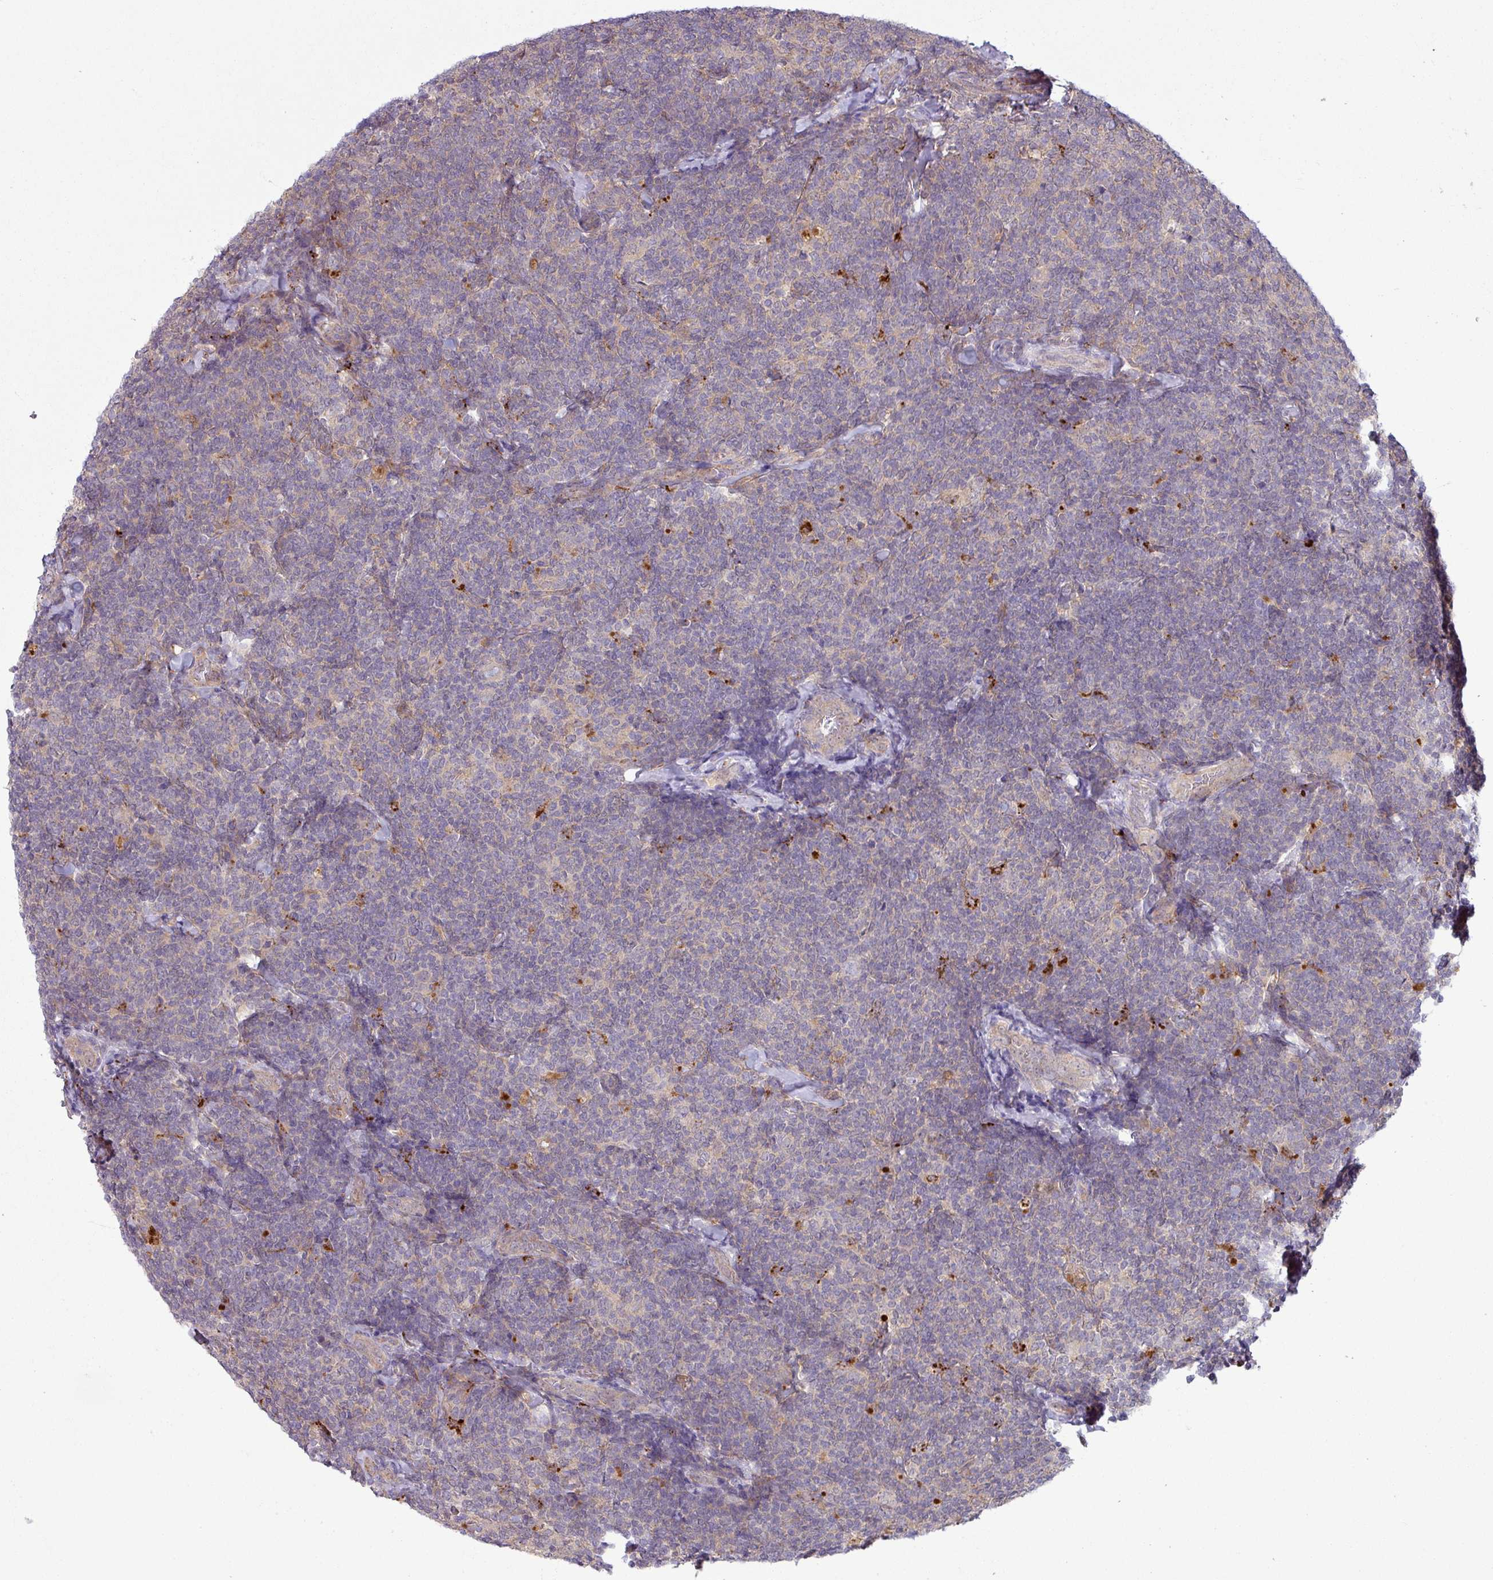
{"staining": {"intensity": "weak", "quantity": "<25%", "location": "cytoplasmic/membranous"}, "tissue": "lymphoma", "cell_type": "Tumor cells", "image_type": "cancer", "snomed": [{"axis": "morphology", "description": "Malignant lymphoma, non-Hodgkin's type, Low grade"}, {"axis": "topography", "description": "Lymph node"}], "caption": "This histopathology image is of lymphoma stained with IHC to label a protein in brown with the nuclei are counter-stained blue. There is no positivity in tumor cells.", "gene": "CCDC144A", "patient": {"sex": "female", "age": 56}}